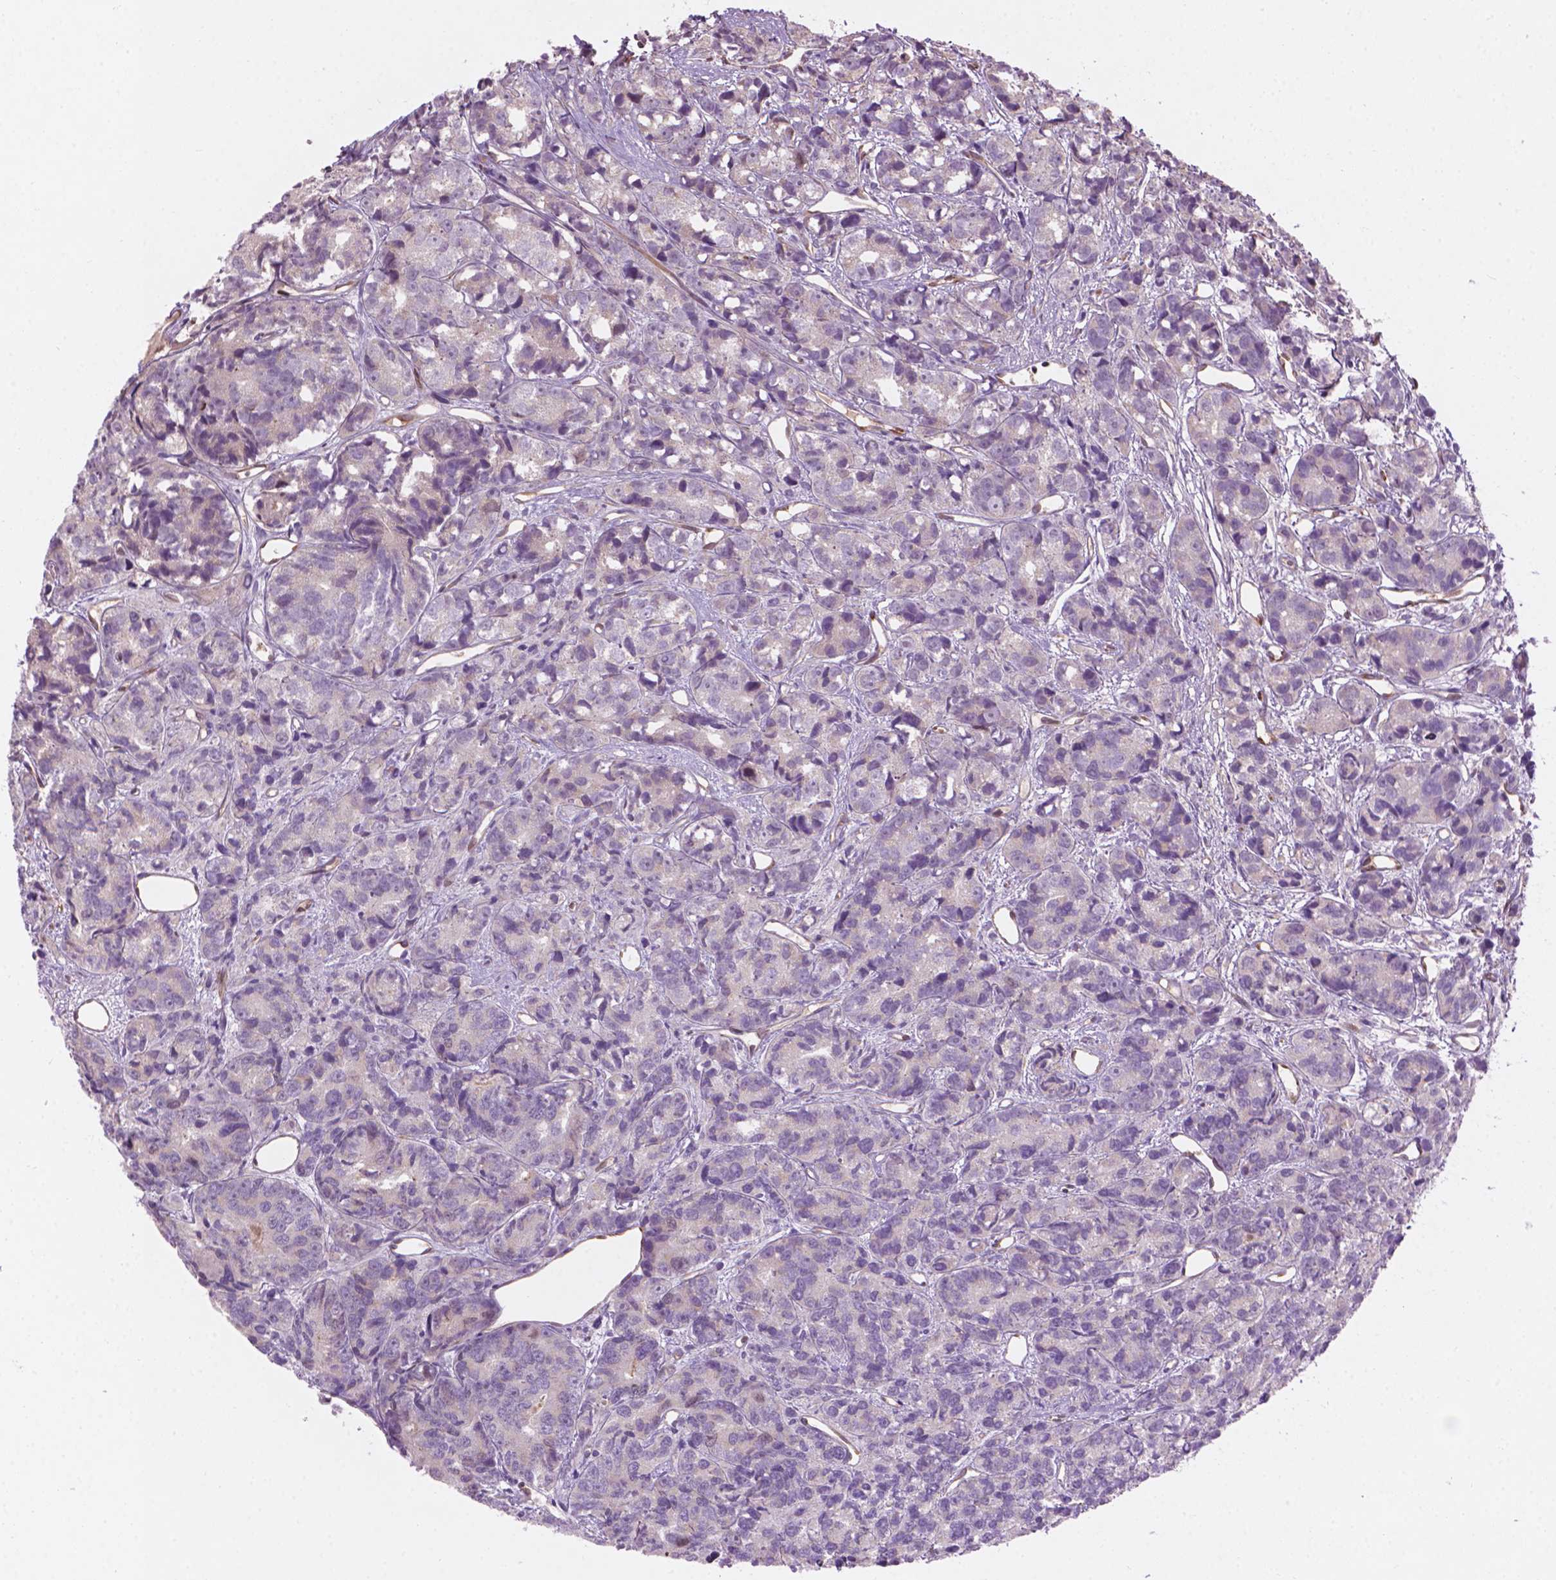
{"staining": {"intensity": "weak", "quantity": "<25%", "location": "nuclear"}, "tissue": "prostate cancer", "cell_type": "Tumor cells", "image_type": "cancer", "snomed": [{"axis": "morphology", "description": "Adenocarcinoma, High grade"}, {"axis": "topography", "description": "Prostate"}], "caption": "DAB immunohistochemical staining of human adenocarcinoma (high-grade) (prostate) shows no significant expression in tumor cells.", "gene": "SMC2", "patient": {"sex": "male", "age": 77}}